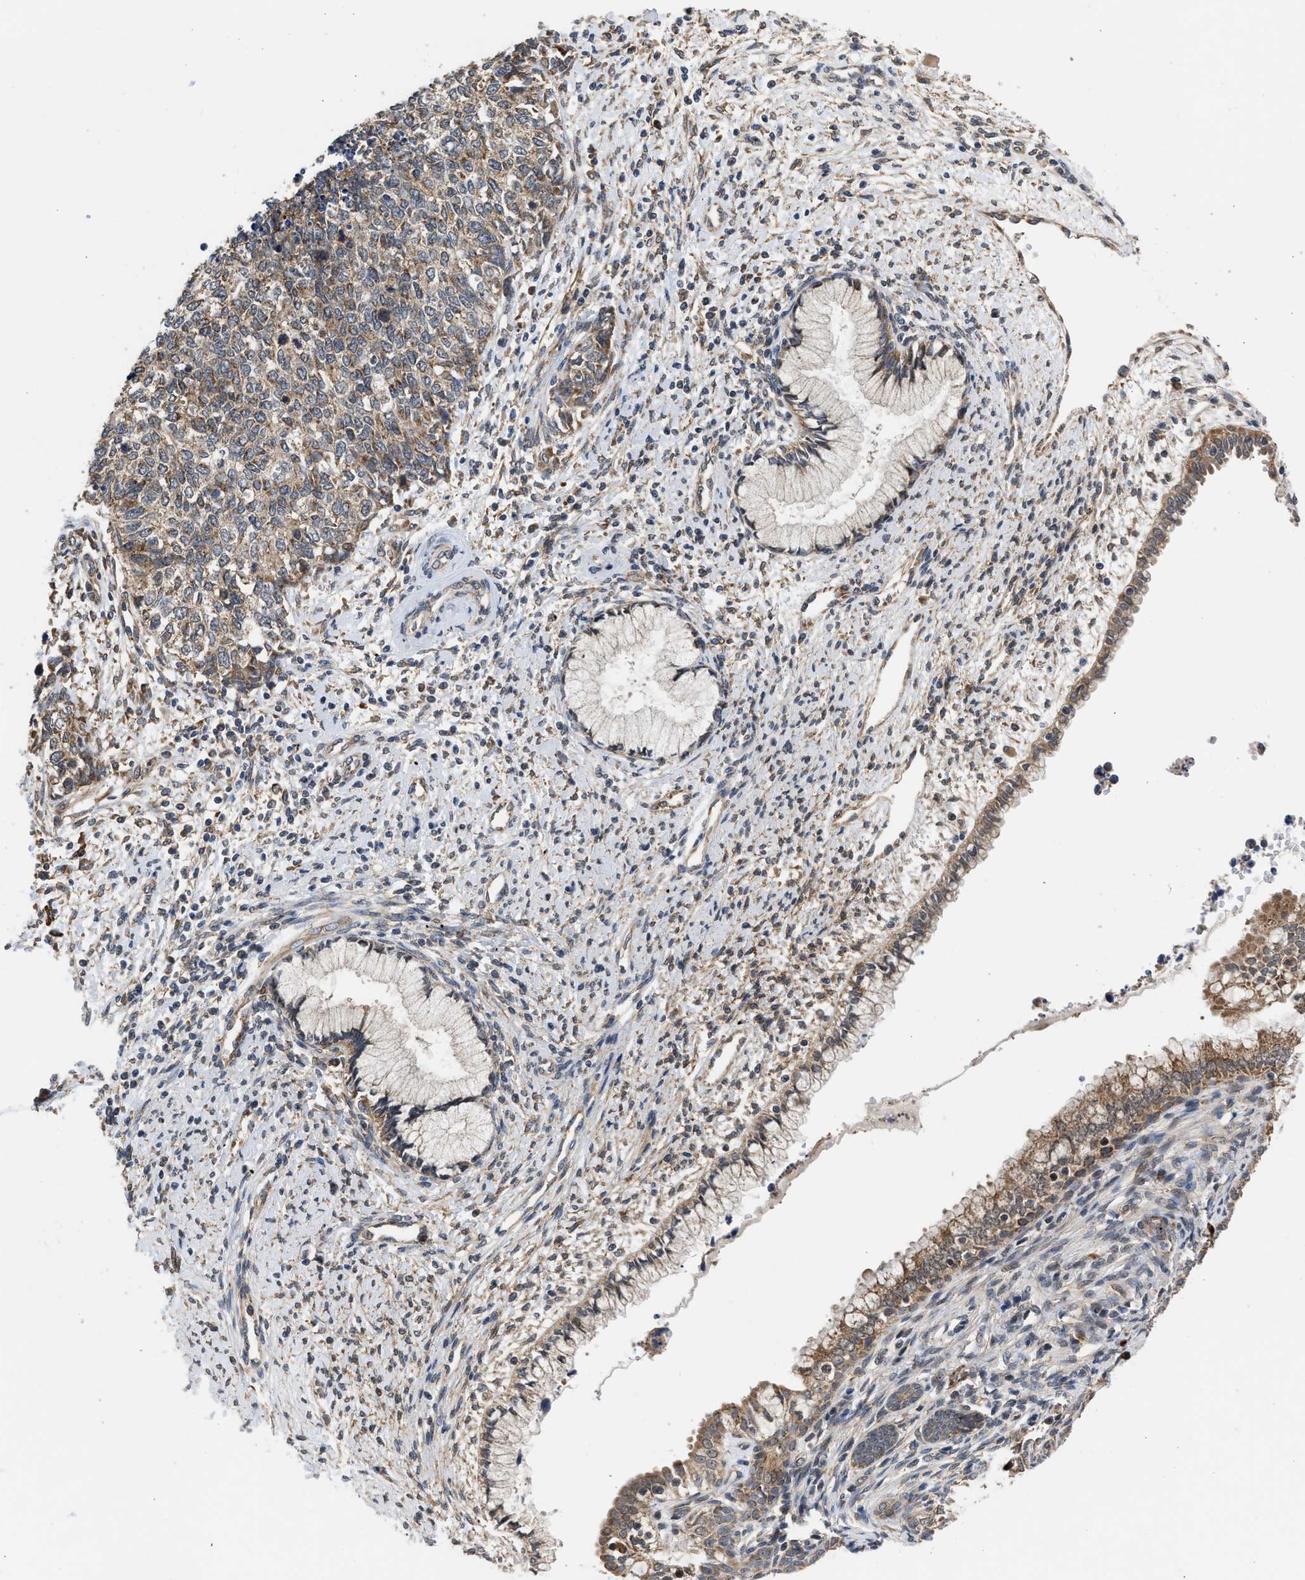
{"staining": {"intensity": "weak", "quantity": ">75%", "location": "cytoplasmic/membranous"}, "tissue": "cervical cancer", "cell_type": "Tumor cells", "image_type": "cancer", "snomed": [{"axis": "morphology", "description": "Squamous cell carcinoma, NOS"}, {"axis": "topography", "description": "Cervix"}], "caption": "Immunohistochemical staining of human cervical squamous cell carcinoma reveals low levels of weak cytoplasmic/membranous protein positivity in approximately >75% of tumor cells.", "gene": "POLG2", "patient": {"sex": "female", "age": 63}}